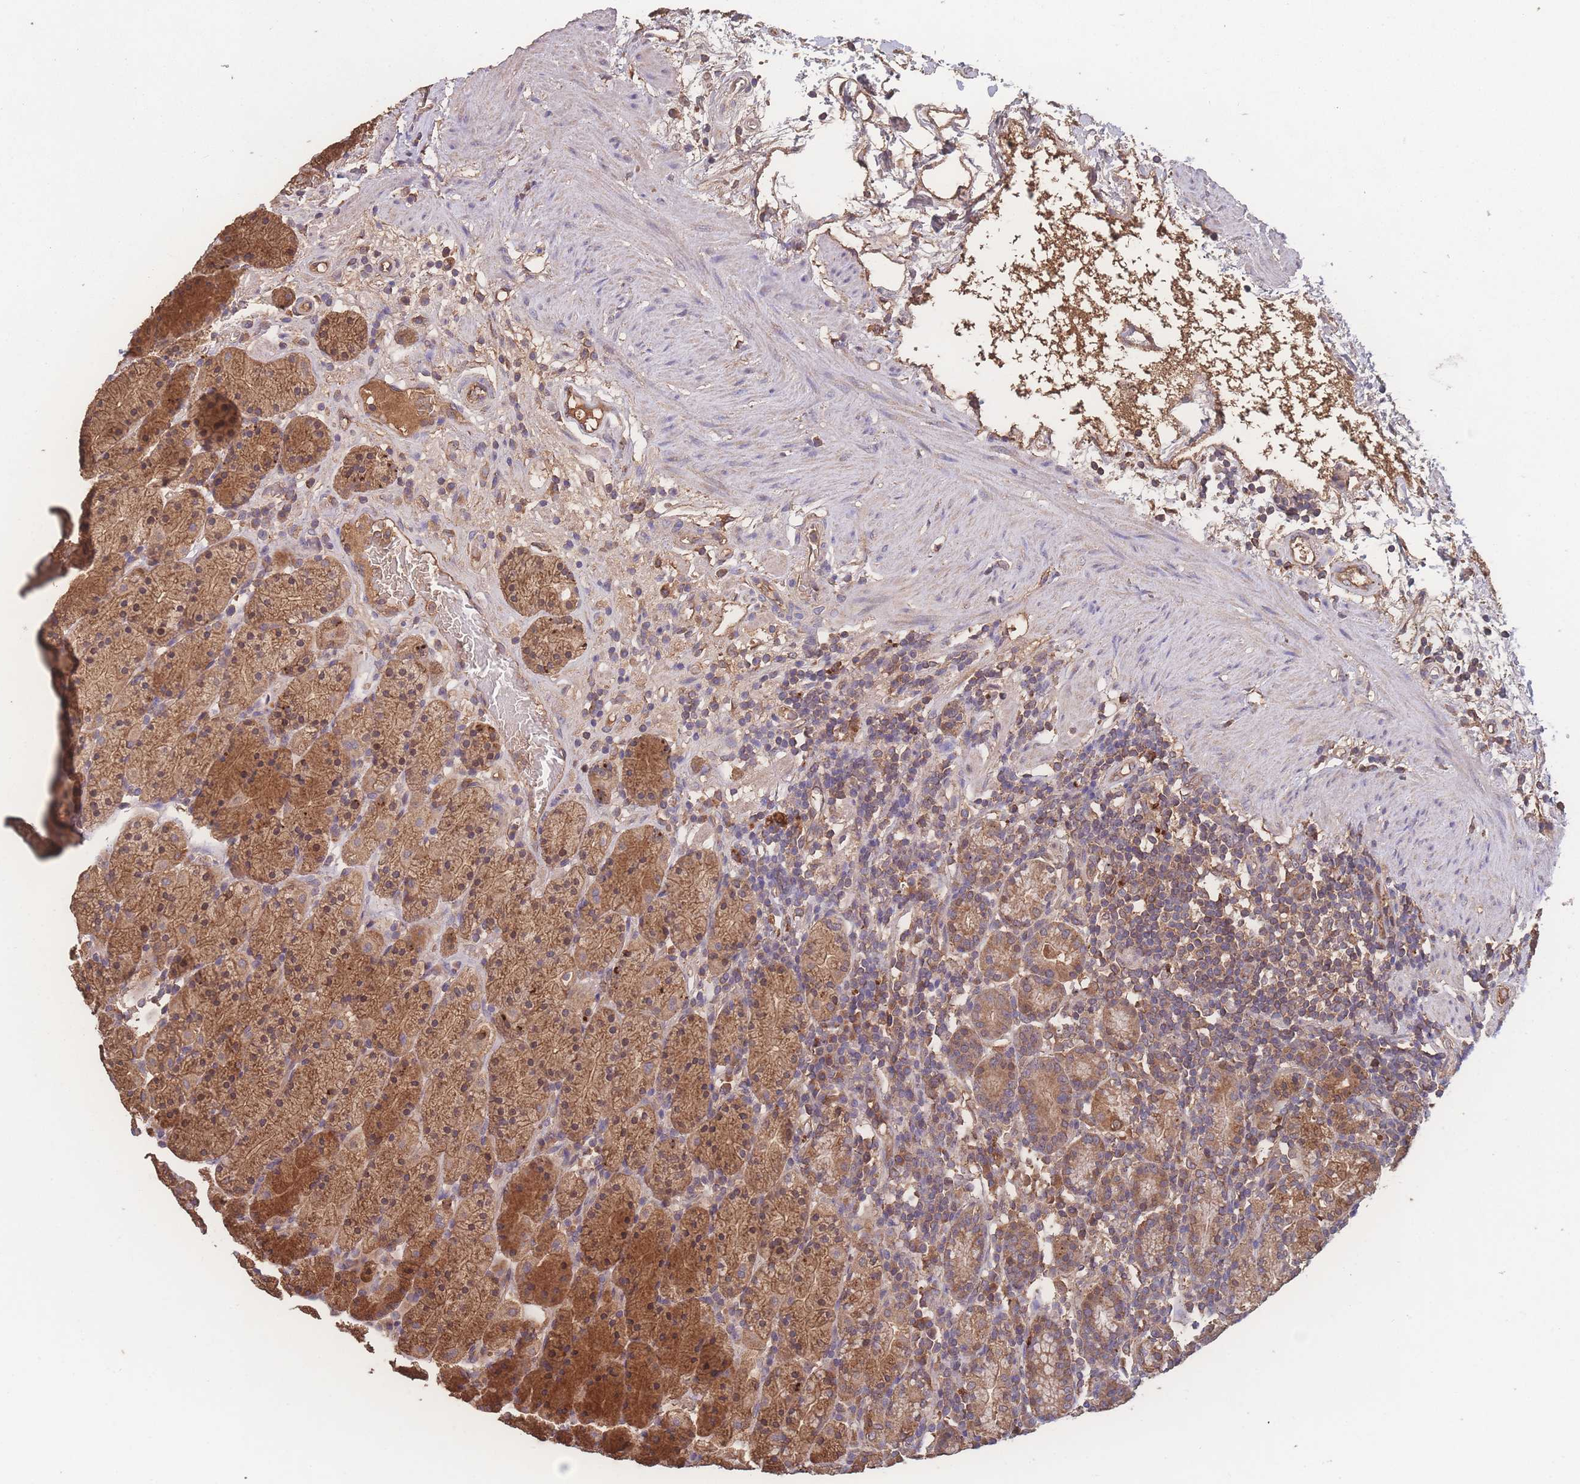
{"staining": {"intensity": "moderate", "quantity": ">75%", "location": "cytoplasmic/membranous"}, "tissue": "stomach", "cell_type": "Glandular cells", "image_type": "normal", "snomed": [{"axis": "morphology", "description": "Normal tissue, NOS"}, {"axis": "topography", "description": "Stomach, upper"}, {"axis": "topography", "description": "Stomach"}], "caption": "Immunohistochemistry micrograph of unremarkable human stomach stained for a protein (brown), which demonstrates medium levels of moderate cytoplasmic/membranous positivity in about >75% of glandular cells.", "gene": "ATXN10", "patient": {"sex": "male", "age": 62}}